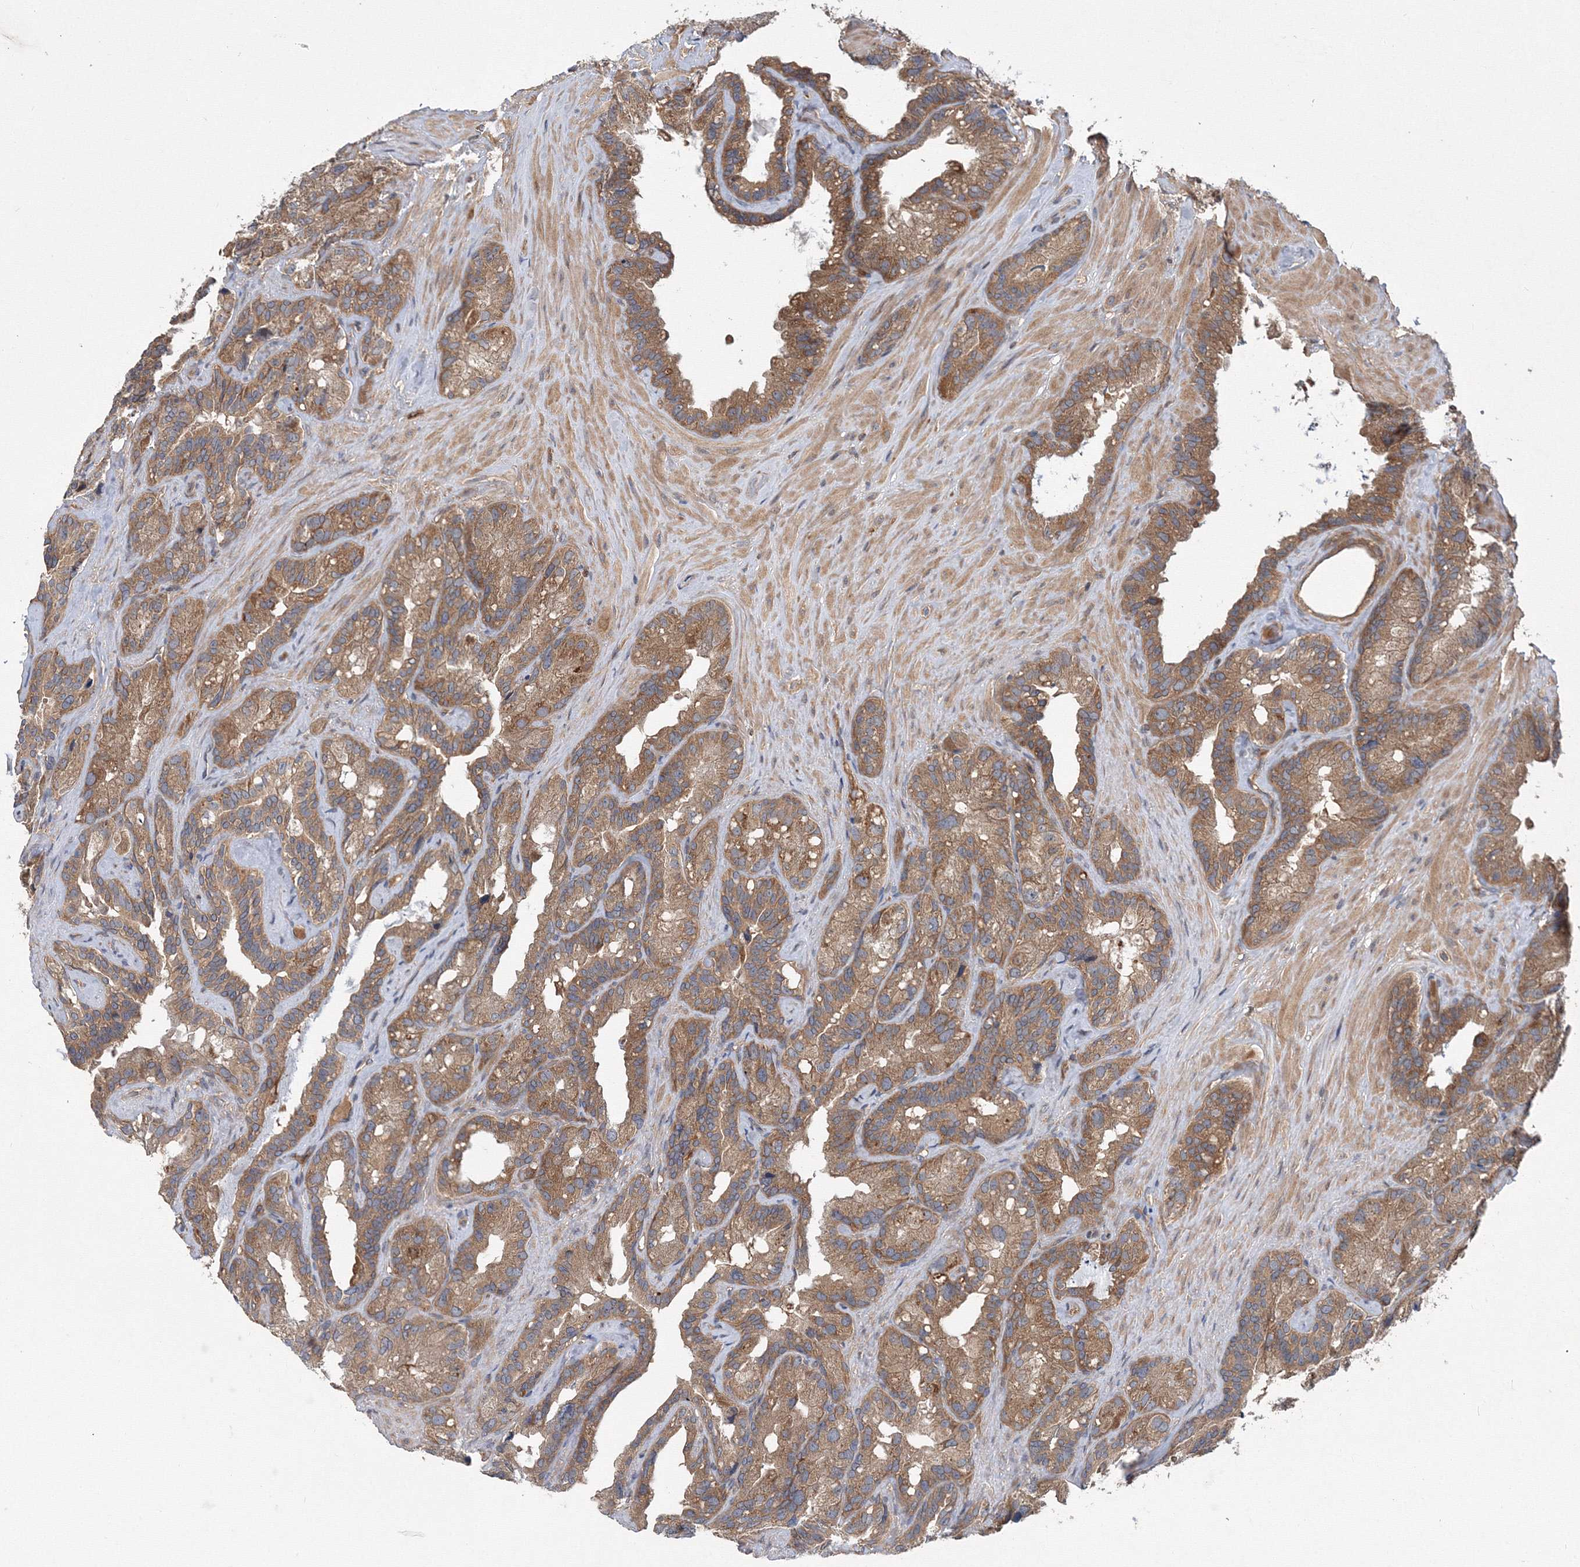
{"staining": {"intensity": "moderate", "quantity": ">75%", "location": "cytoplasmic/membranous"}, "tissue": "seminal vesicle", "cell_type": "Glandular cells", "image_type": "normal", "snomed": [{"axis": "morphology", "description": "Normal tissue, NOS"}, {"axis": "topography", "description": "Prostate"}, {"axis": "topography", "description": "Seminal veicle"}], "caption": "A micrograph of human seminal vesicle stained for a protein shows moderate cytoplasmic/membranous brown staining in glandular cells. Using DAB (brown) and hematoxylin (blue) stains, captured at high magnification using brightfield microscopy.", "gene": "ATG3", "patient": {"sex": "male", "age": 68}}